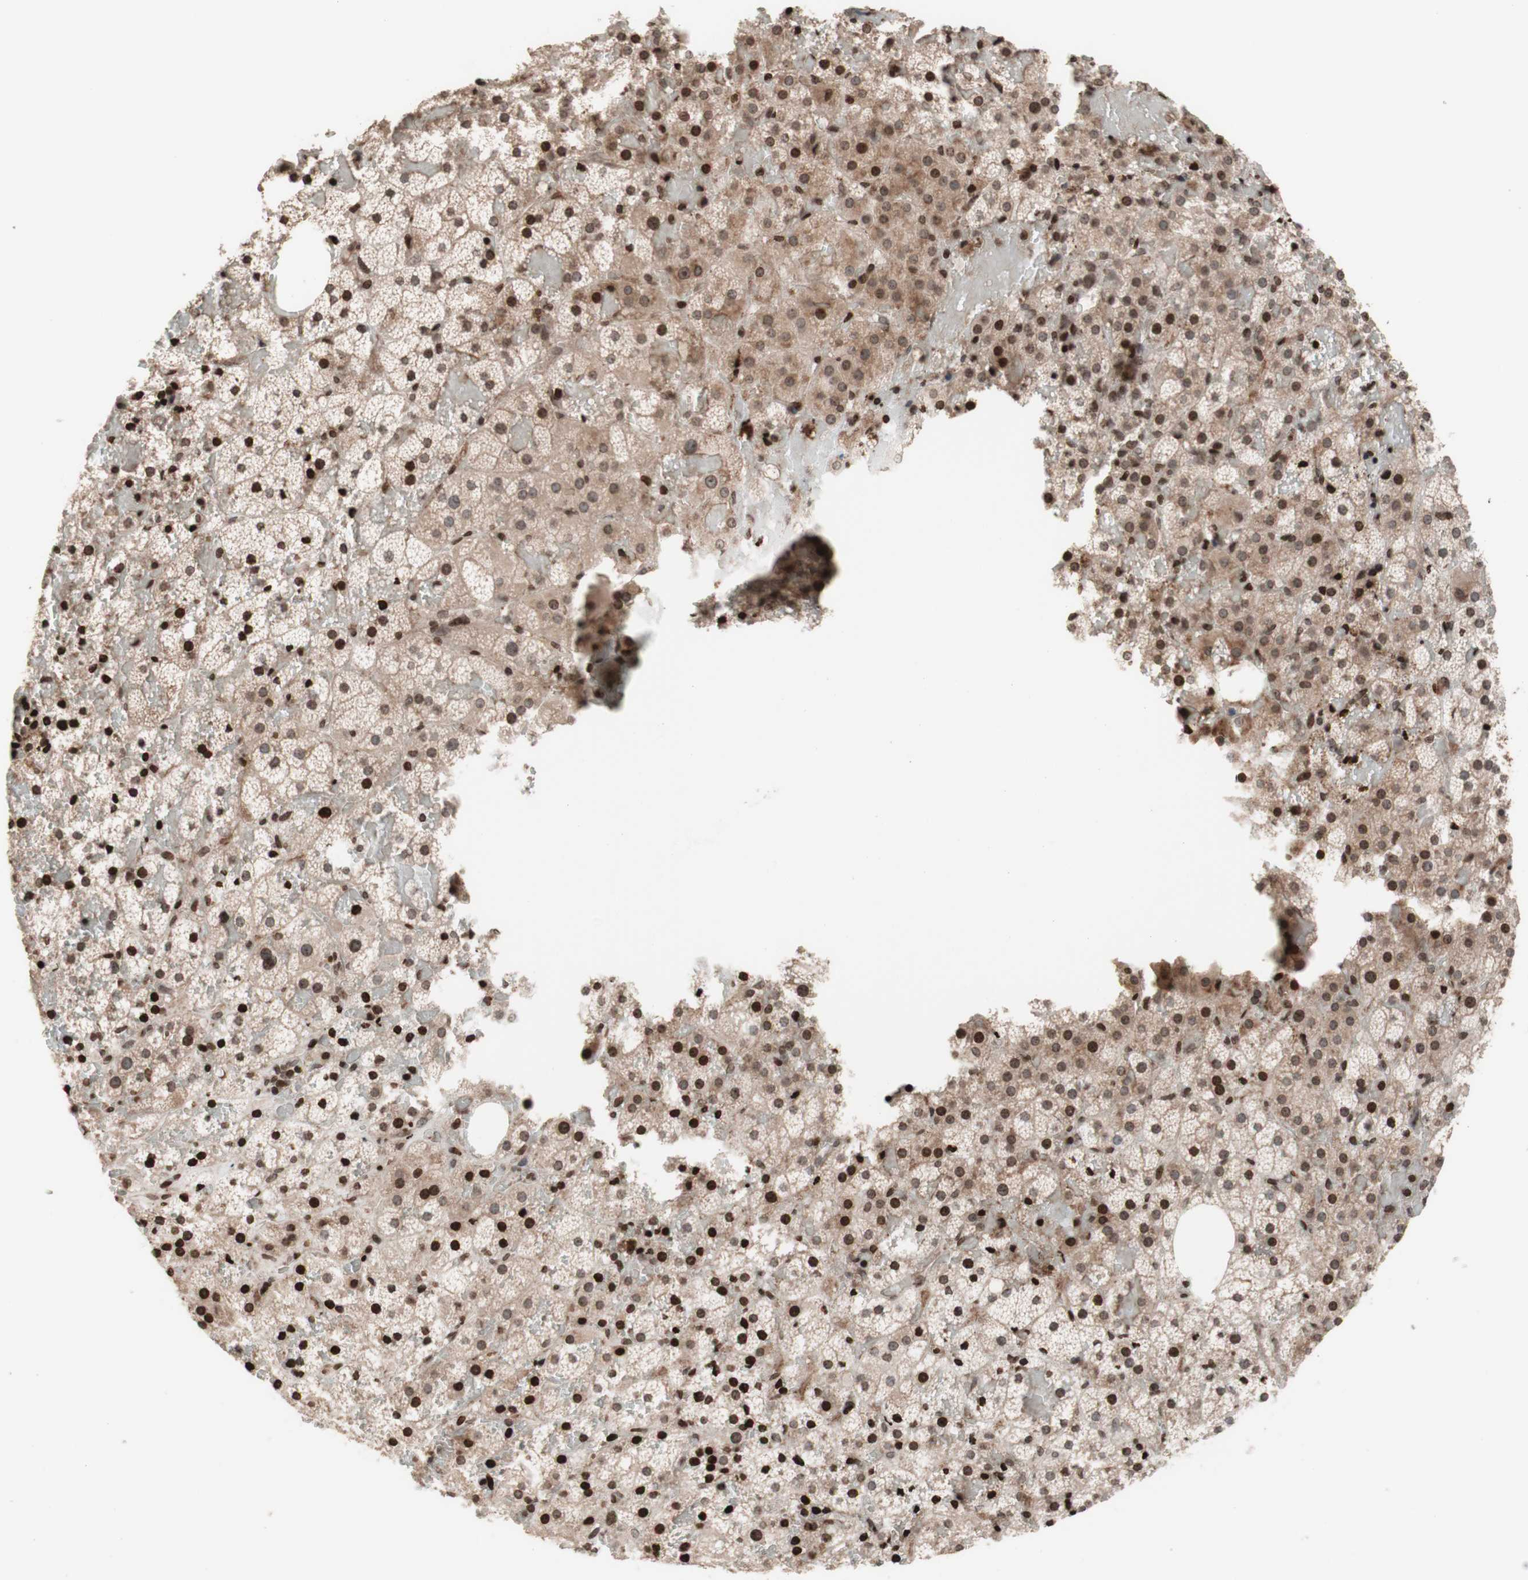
{"staining": {"intensity": "strong", "quantity": "25%-75%", "location": "cytoplasmic/membranous,nuclear"}, "tissue": "adrenal gland", "cell_type": "Glandular cells", "image_type": "normal", "snomed": [{"axis": "morphology", "description": "Normal tissue, NOS"}, {"axis": "topography", "description": "Adrenal gland"}], "caption": "DAB (3,3'-diaminobenzidine) immunohistochemical staining of normal human adrenal gland exhibits strong cytoplasmic/membranous,nuclear protein expression in about 25%-75% of glandular cells.", "gene": "POLA1", "patient": {"sex": "female", "age": 59}}